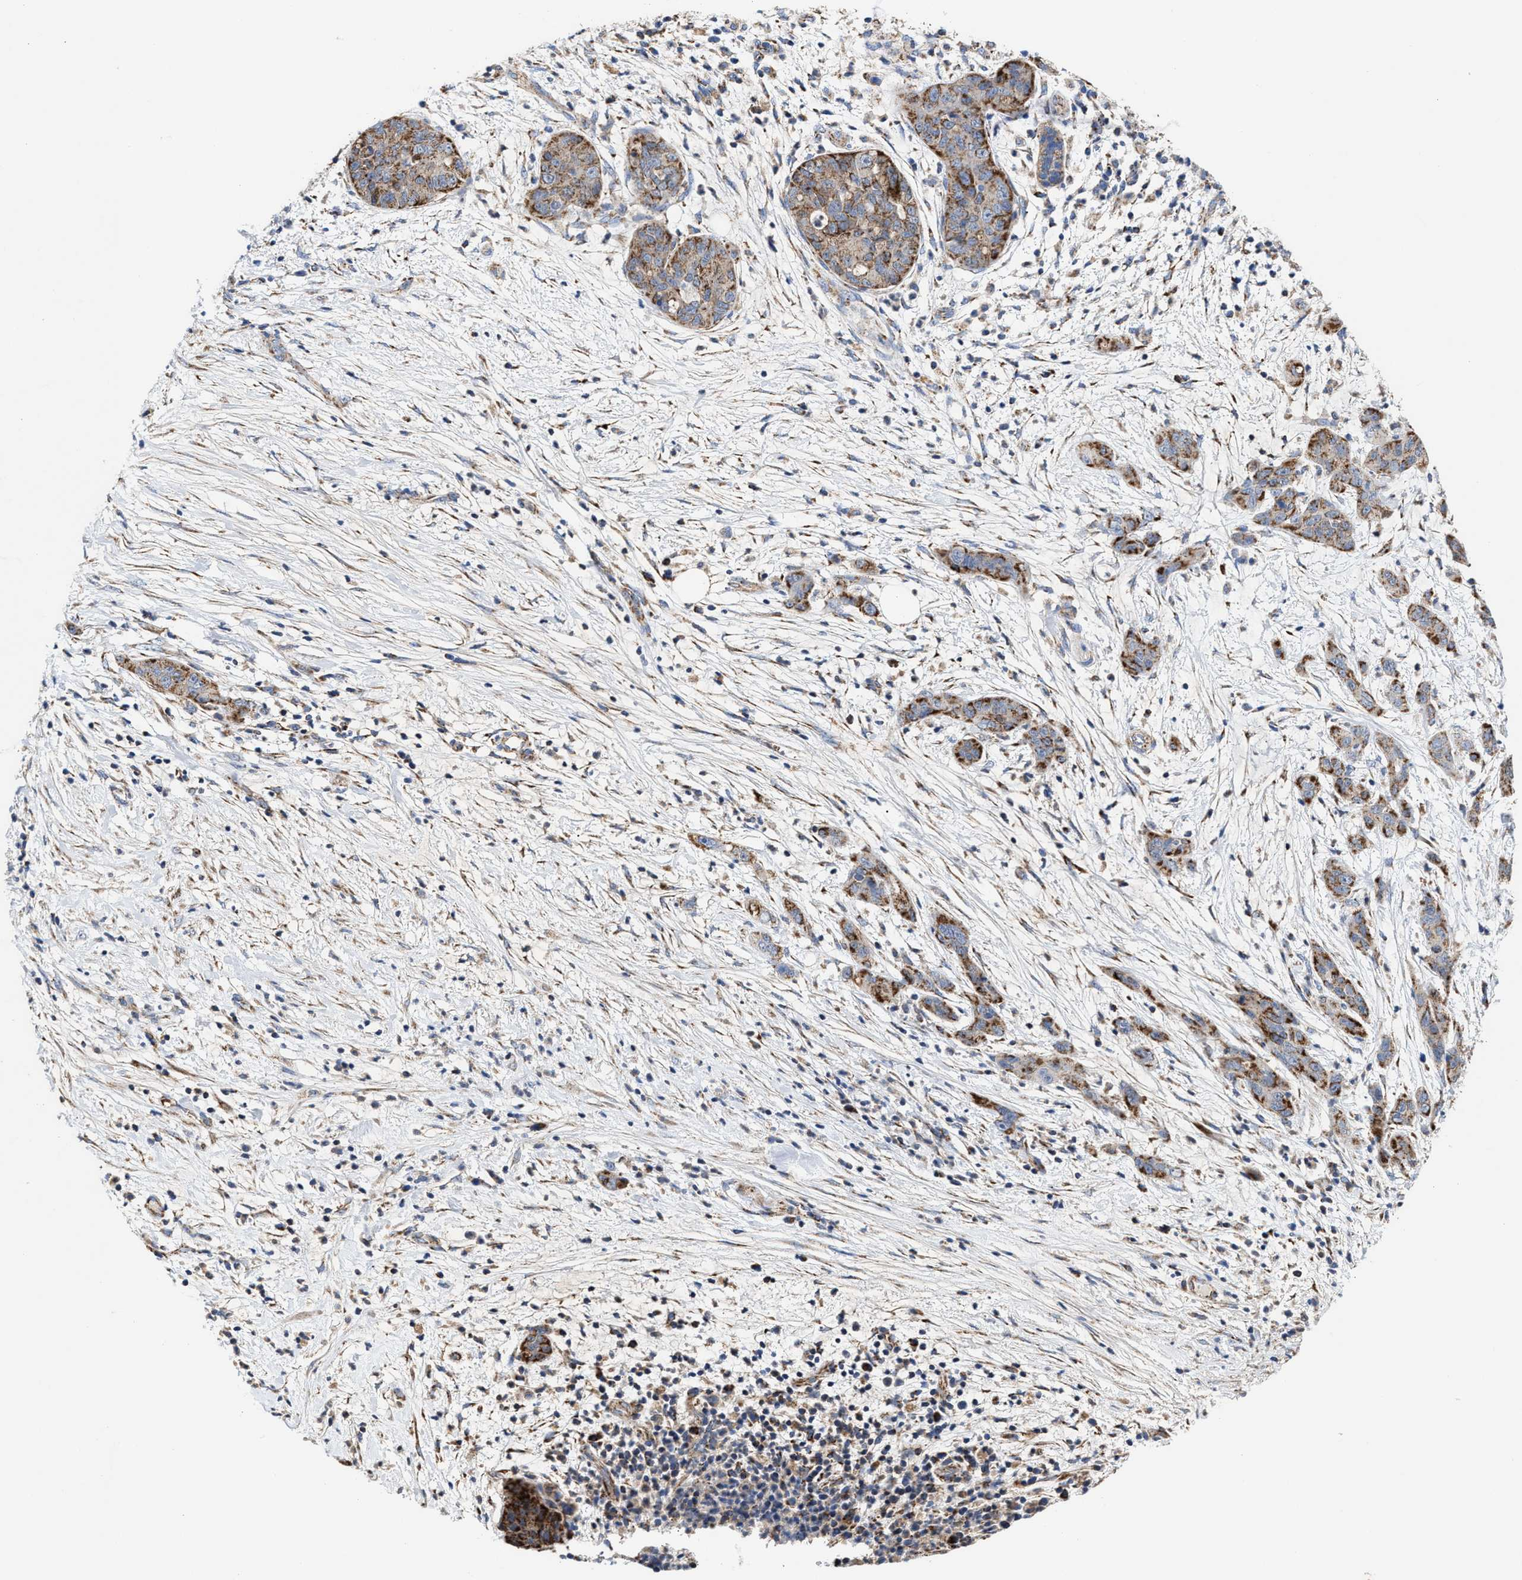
{"staining": {"intensity": "moderate", "quantity": ">75%", "location": "cytoplasmic/membranous"}, "tissue": "pancreatic cancer", "cell_type": "Tumor cells", "image_type": "cancer", "snomed": [{"axis": "morphology", "description": "Adenocarcinoma, NOS"}, {"axis": "topography", "description": "Pancreas"}], "caption": "The immunohistochemical stain labels moderate cytoplasmic/membranous positivity in tumor cells of pancreatic adenocarcinoma tissue.", "gene": "MECR", "patient": {"sex": "female", "age": 78}}